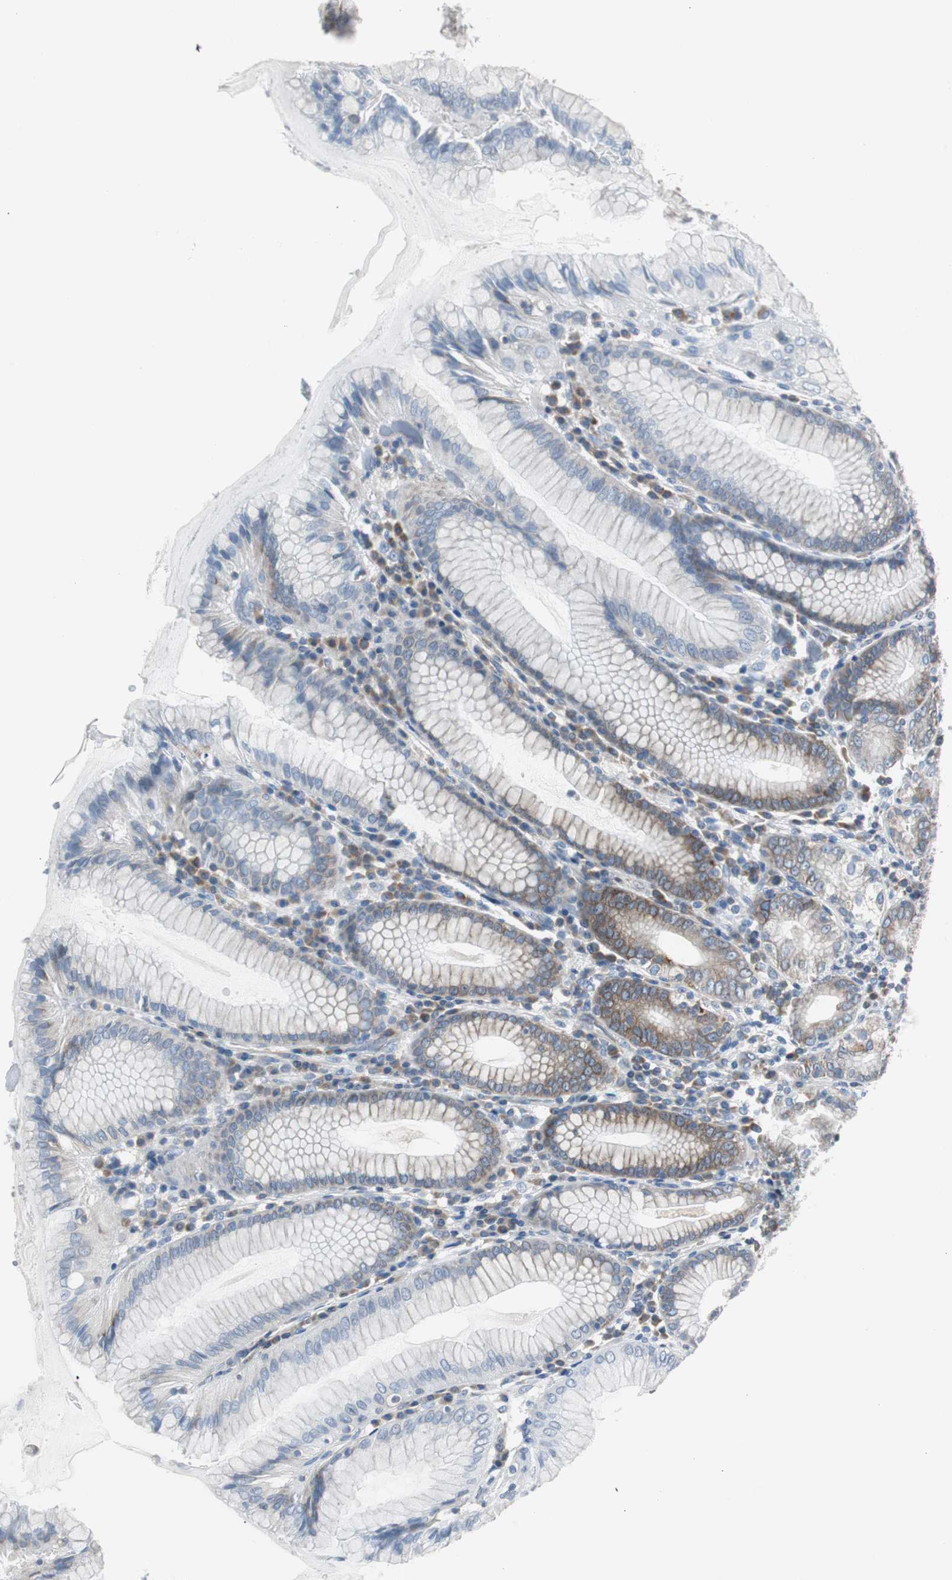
{"staining": {"intensity": "strong", "quantity": "25%-75%", "location": "cytoplasmic/membranous"}, "tissue": "stomach", "cell_type": "Glandular cells", "image_type": "normal", "snomed": [{"axis": "morphology", "description": "Normal tissue, NOS"}, {"axis": "topography", "description": "Stomach, lower"}], "caption": "Immunohistochemical staining of unremarkable human stomach displays 25%-75% levels of strong cytoplasmic/membranous protein staining in about 25%-75% of glandular cells. Nuclei are stained in blue.", "gene": "RPS12", "patient": {"sex": "female", "age": 76}}